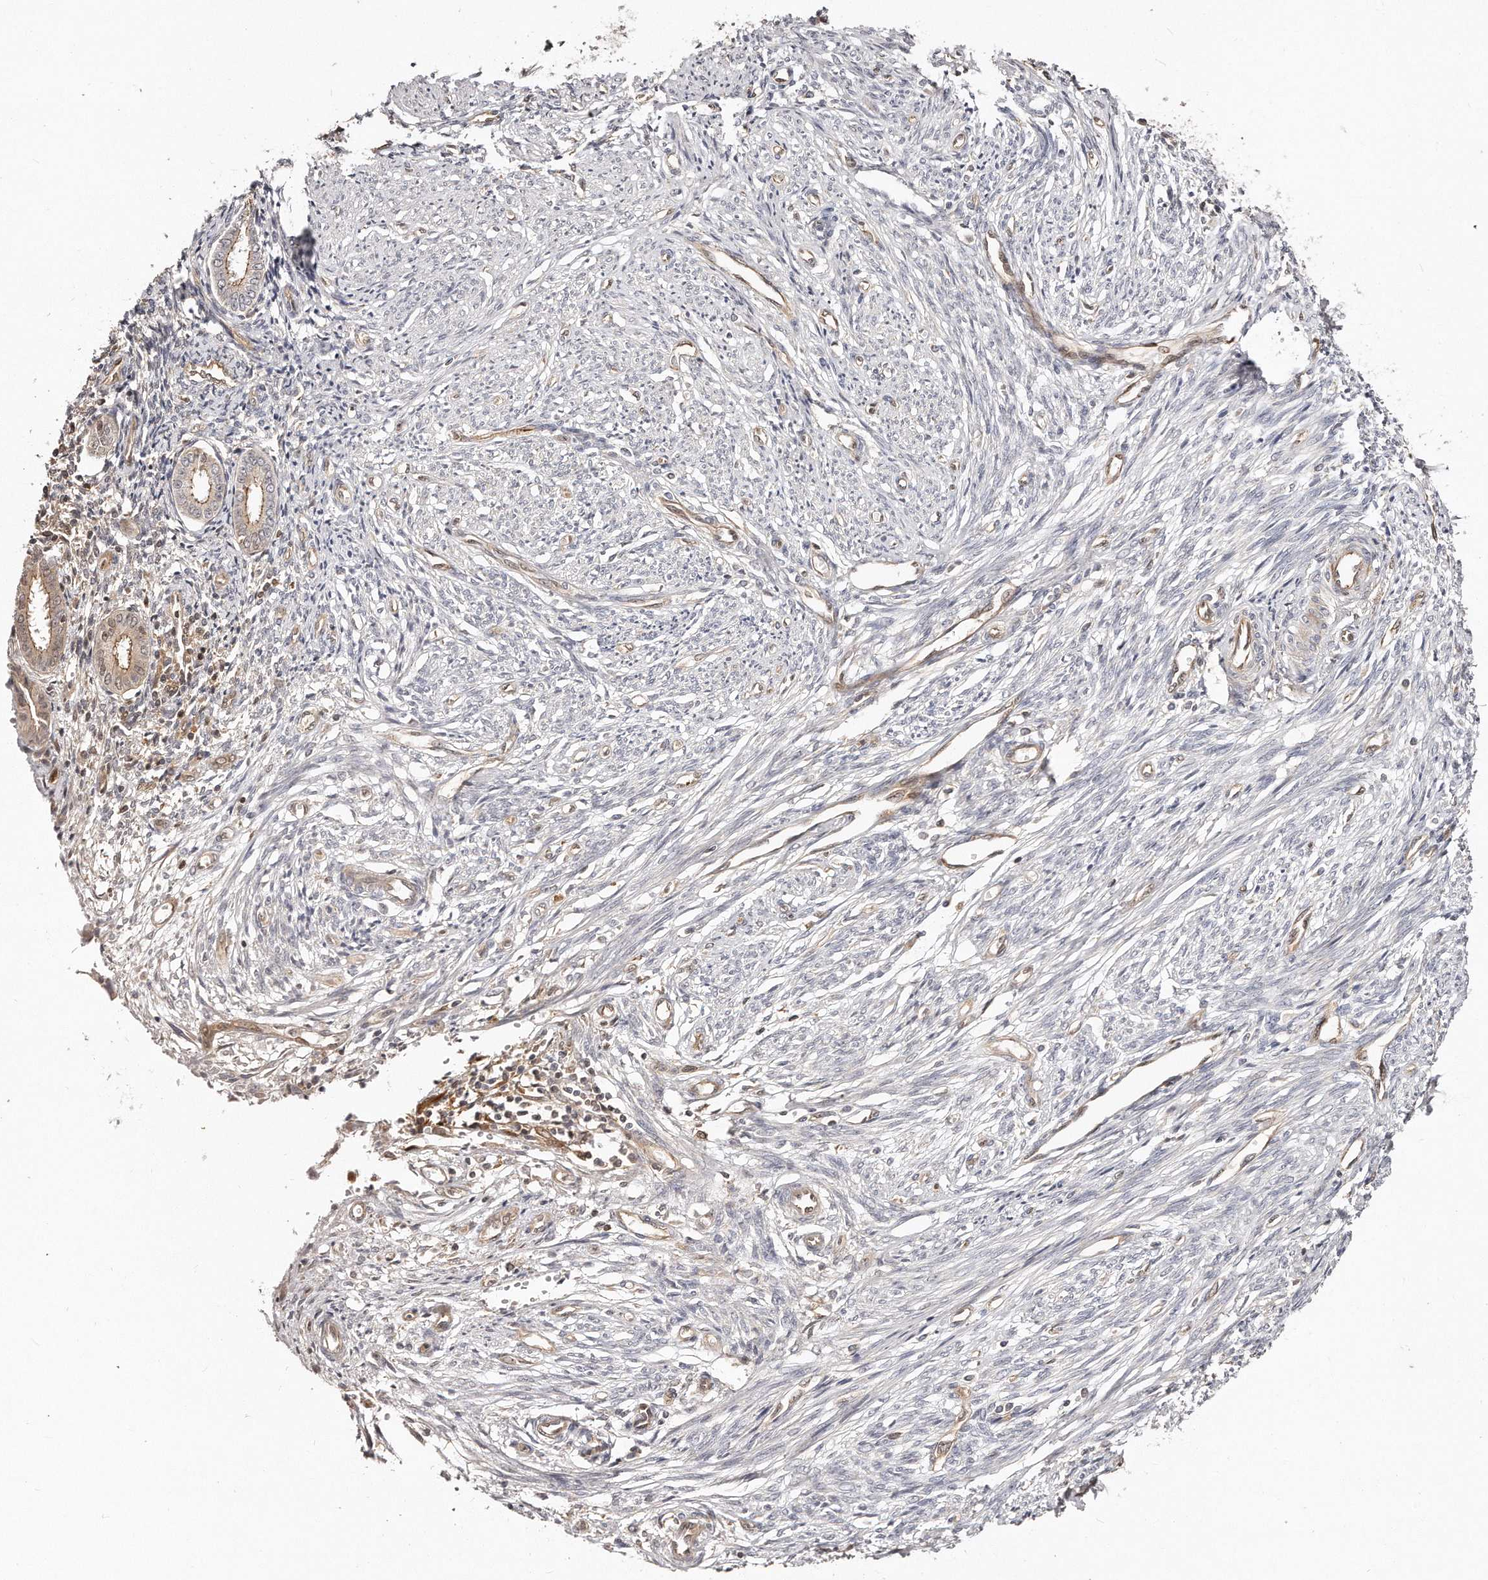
{"staining": {"intensity": "negative", "quantity": "none", "location": "none"}, "tissue": "endometrium", "cell_type": "Cells in endometrial stroma", "image_type": "normal", "snomed": [{"axis": "morphology", "description": "Normal tissue, NOS"}, {"axis": "topography", "description": "Endometrium"}], "caption": "This is an immunohistochemistry (IHC) image of benign human endometrium. There is no positivity in cells in endometrial stroma.", "gene": "GBP4", "patient": {"sex": "female", "age": 56}}